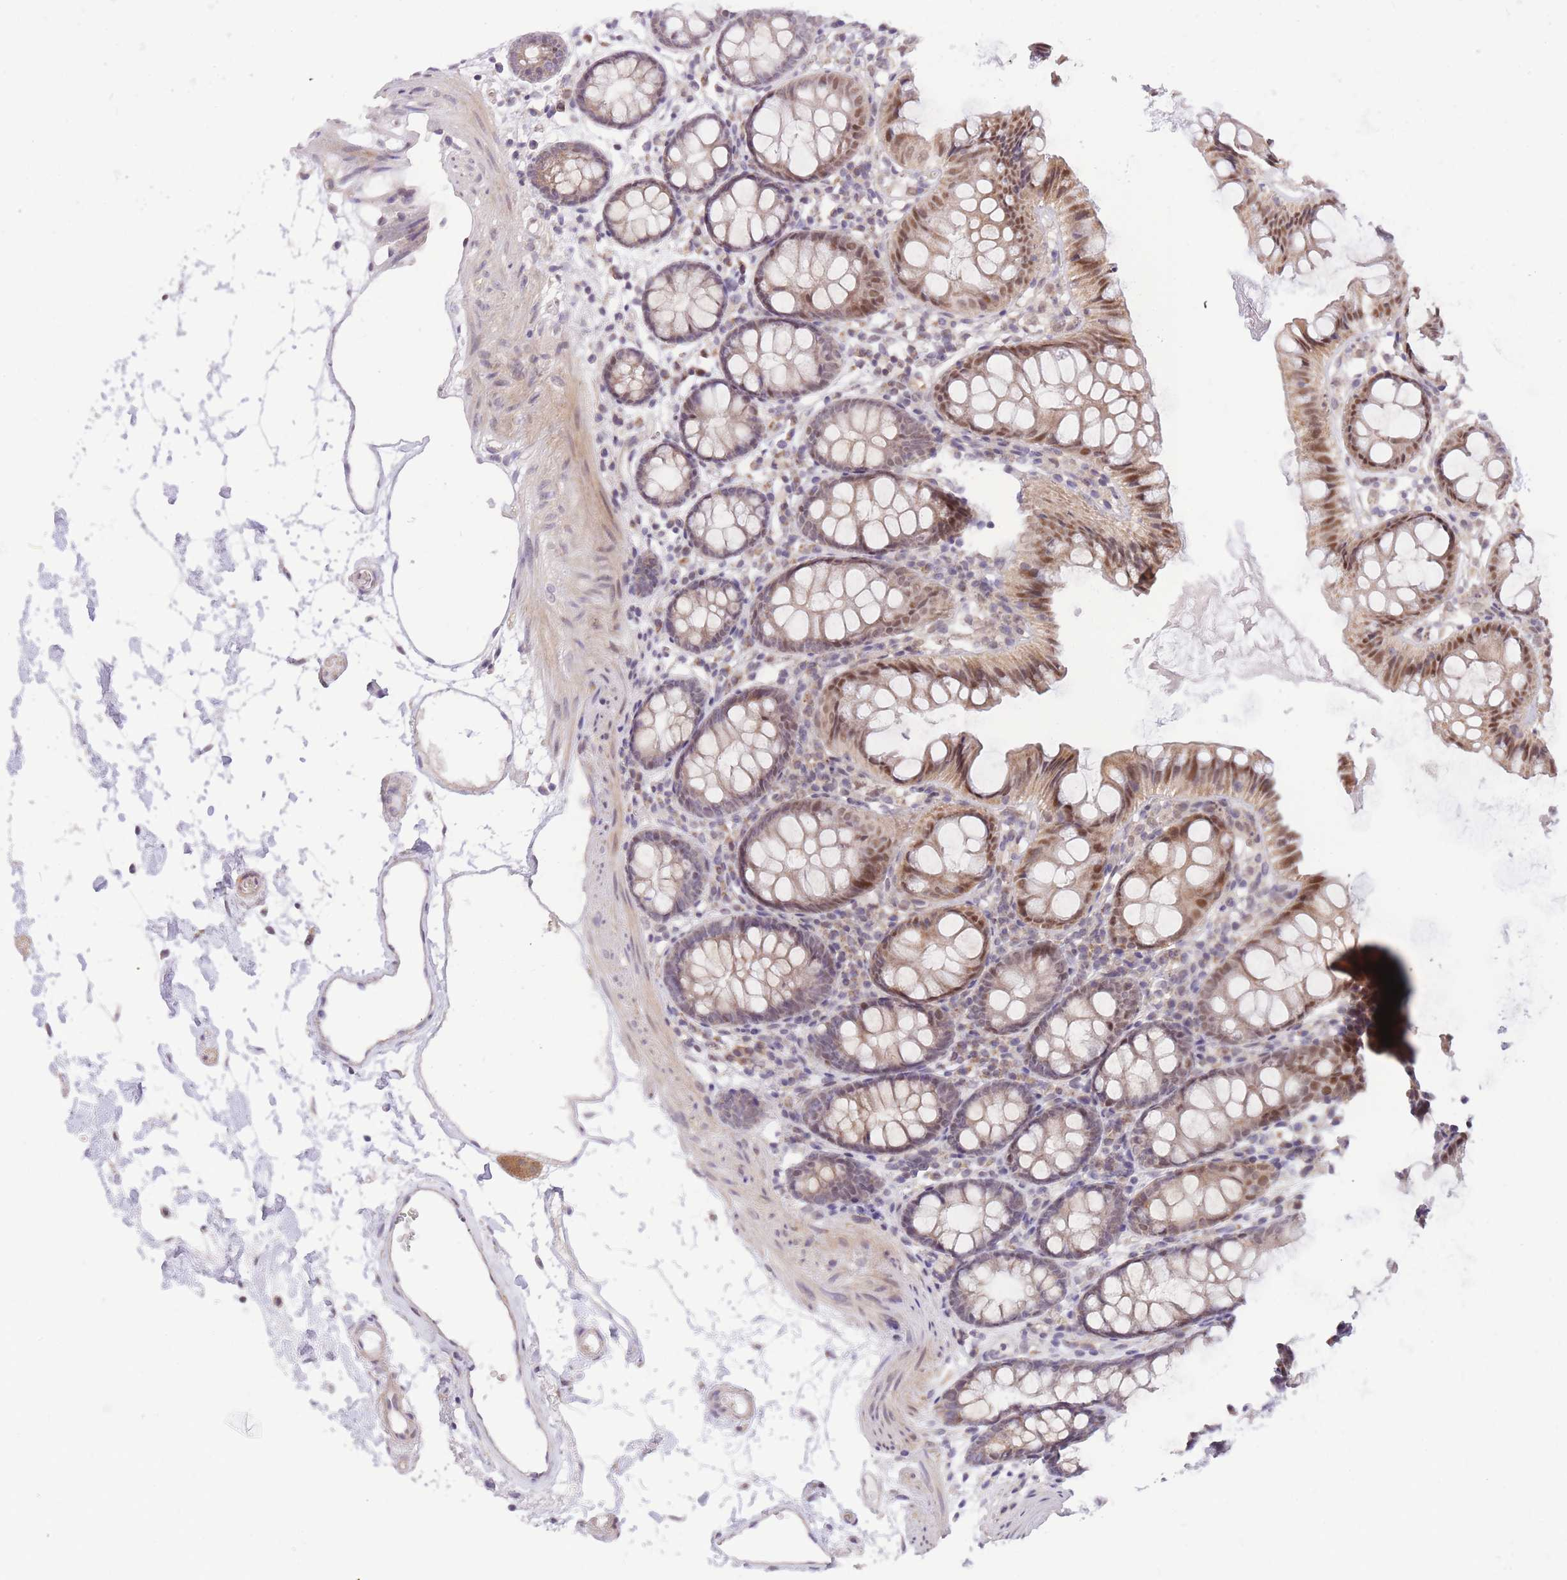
{"staining": {"intensity": "weak", "quantity": "25%-75%", "location": "cytoplasmic/membranous"}, "tissue": "colon", "cell_type": "Endothelial cells", "image_type": "normal", "snomed": [{"axis": "morphology", "description": "Normal tissue, NOS"}, {"axis": "topography", "description": "Colon"}], "caption": "Protein positivity by IHC demonstrates weak cytoplasmic/membranous staining in about 25%-75% of endothelial cells in benign colon.", "gene": "MINDY2", "patient": {"sex": "female", "age": 84}}